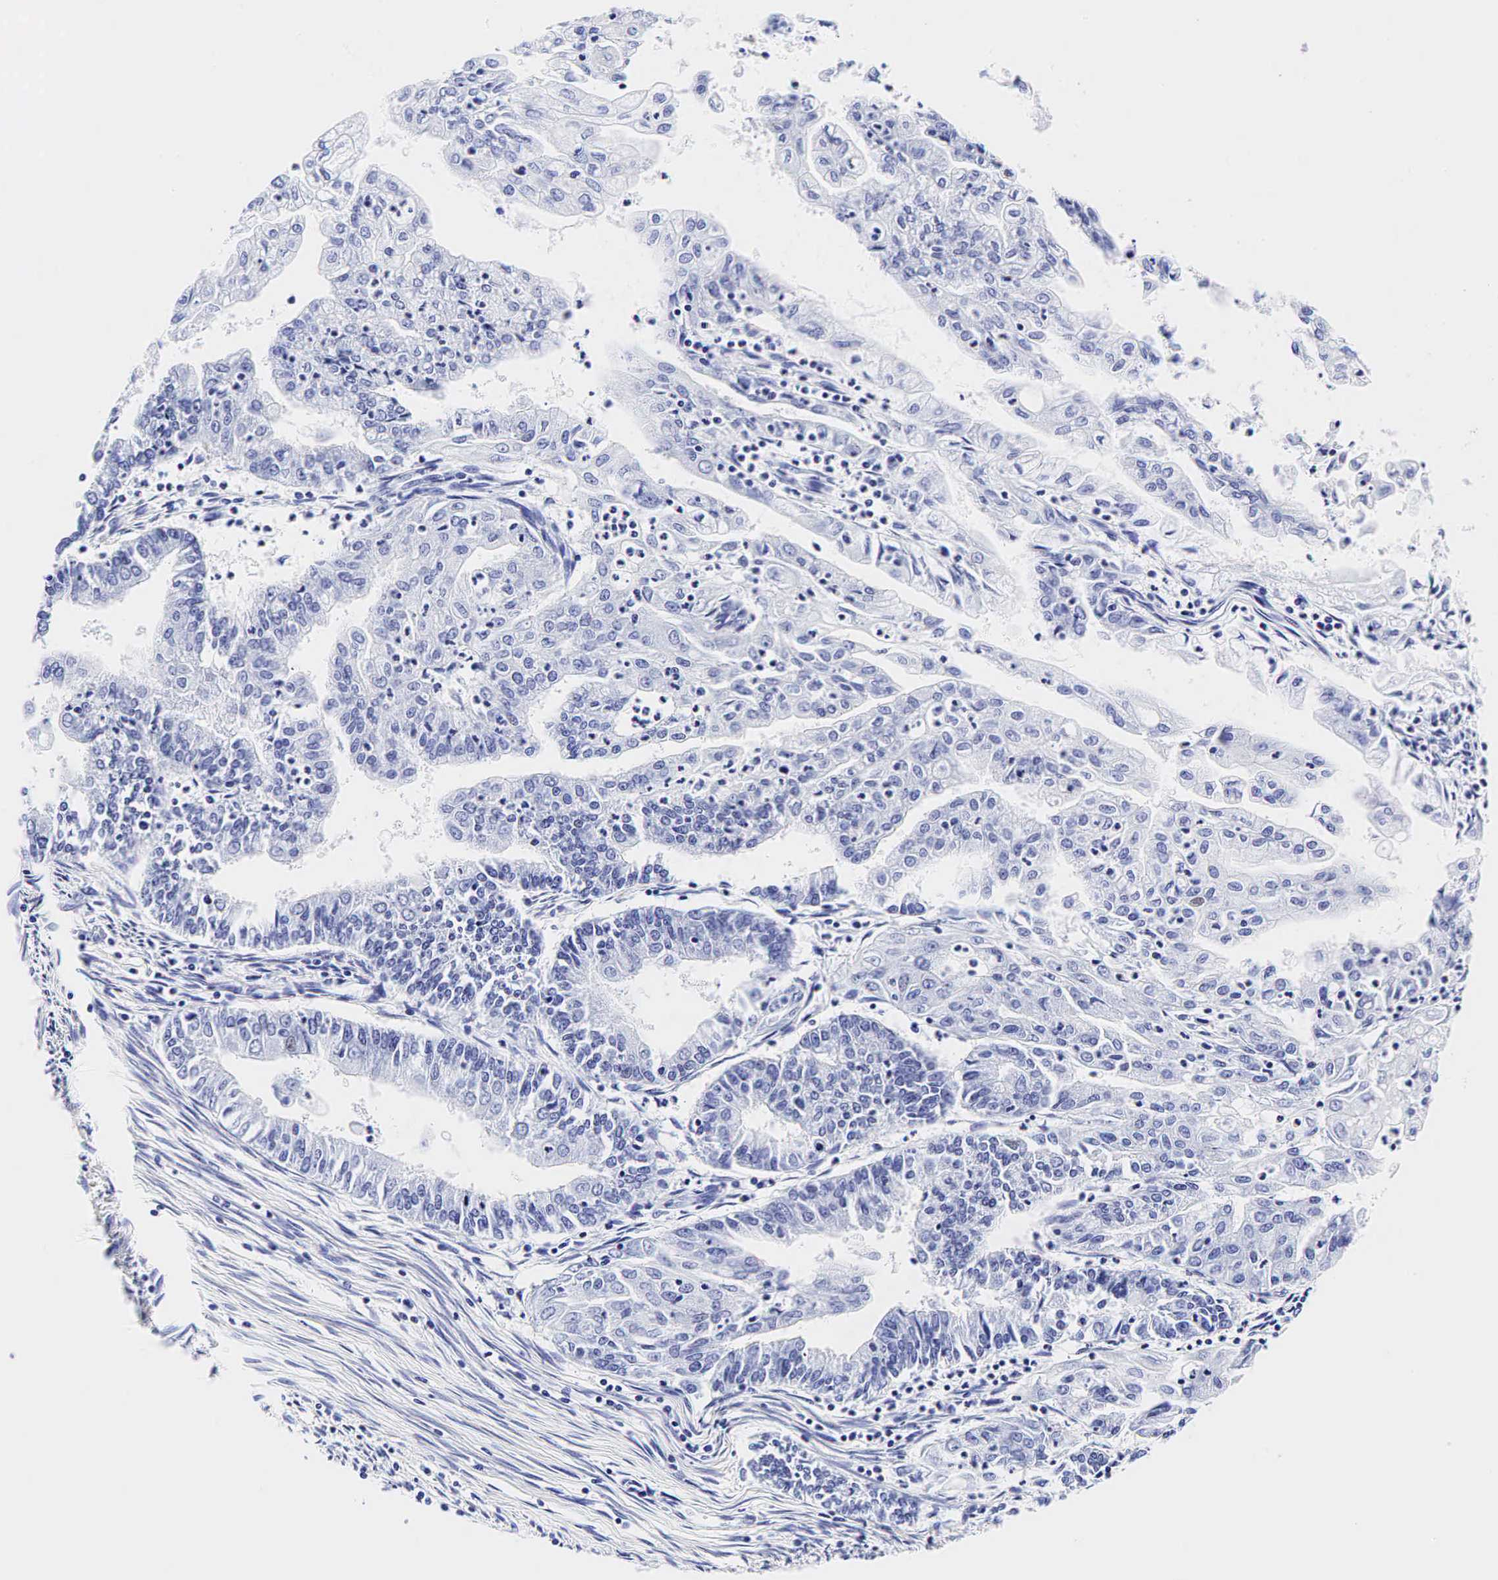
{"staining": {"intensity": "negative", "quantity": "none", "location": "none"}, "tissue": "endometrial cancer", "cell_type": "Tumor cells", "image_type": "cancer", "snomed": [{"axis": "morphology", "description": "Adenocarcinoma, NOS"}, {"axis": "topography", "description": "Endometrium"}], "caption": "The IHC micrograph has no significant expression in tumor cells of adenocarcinoma (endometrial) tissue.", "gene": "GCG", "patient": {"sex": "female", "age": 75}}